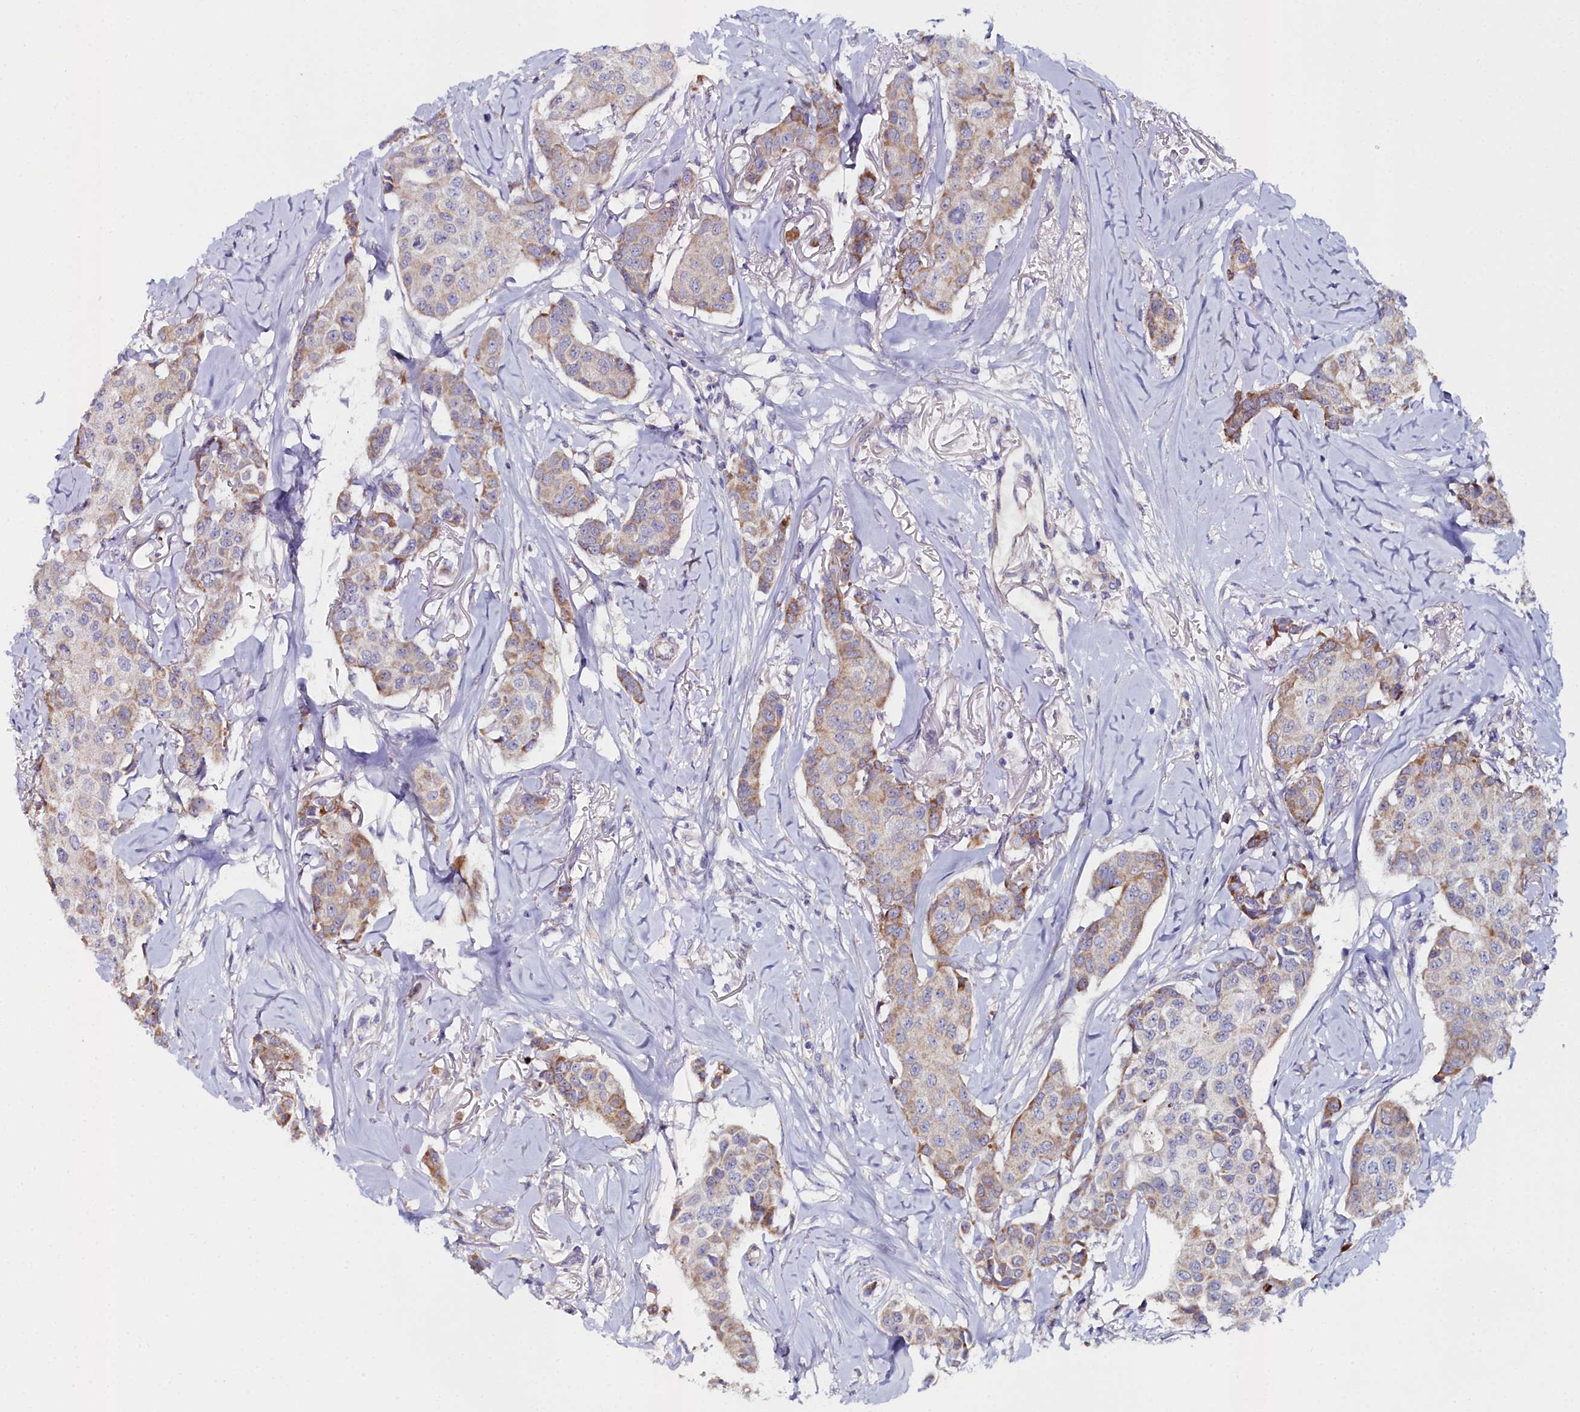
{"staining": {"intensity": "moderate", "quantity": "25%-75%", "location": "cytoplasmic/membranous"}, "tissue": "breast cancer", "cell_type": "Tumor cells", "image_type": "cancer", "snomed": [{"axis": "morphology", "description": "Duct carcinoma"}, {"axis": "topography", "description": "Breast"}], "caption": "Protein expression analysis of human breast cancer reveals moderate cytoplasmic/membranous expression in about 25%-75% of tumor cells.", "gene": "SLC49A3", "patient": {"sex": "female", "age": 80}}